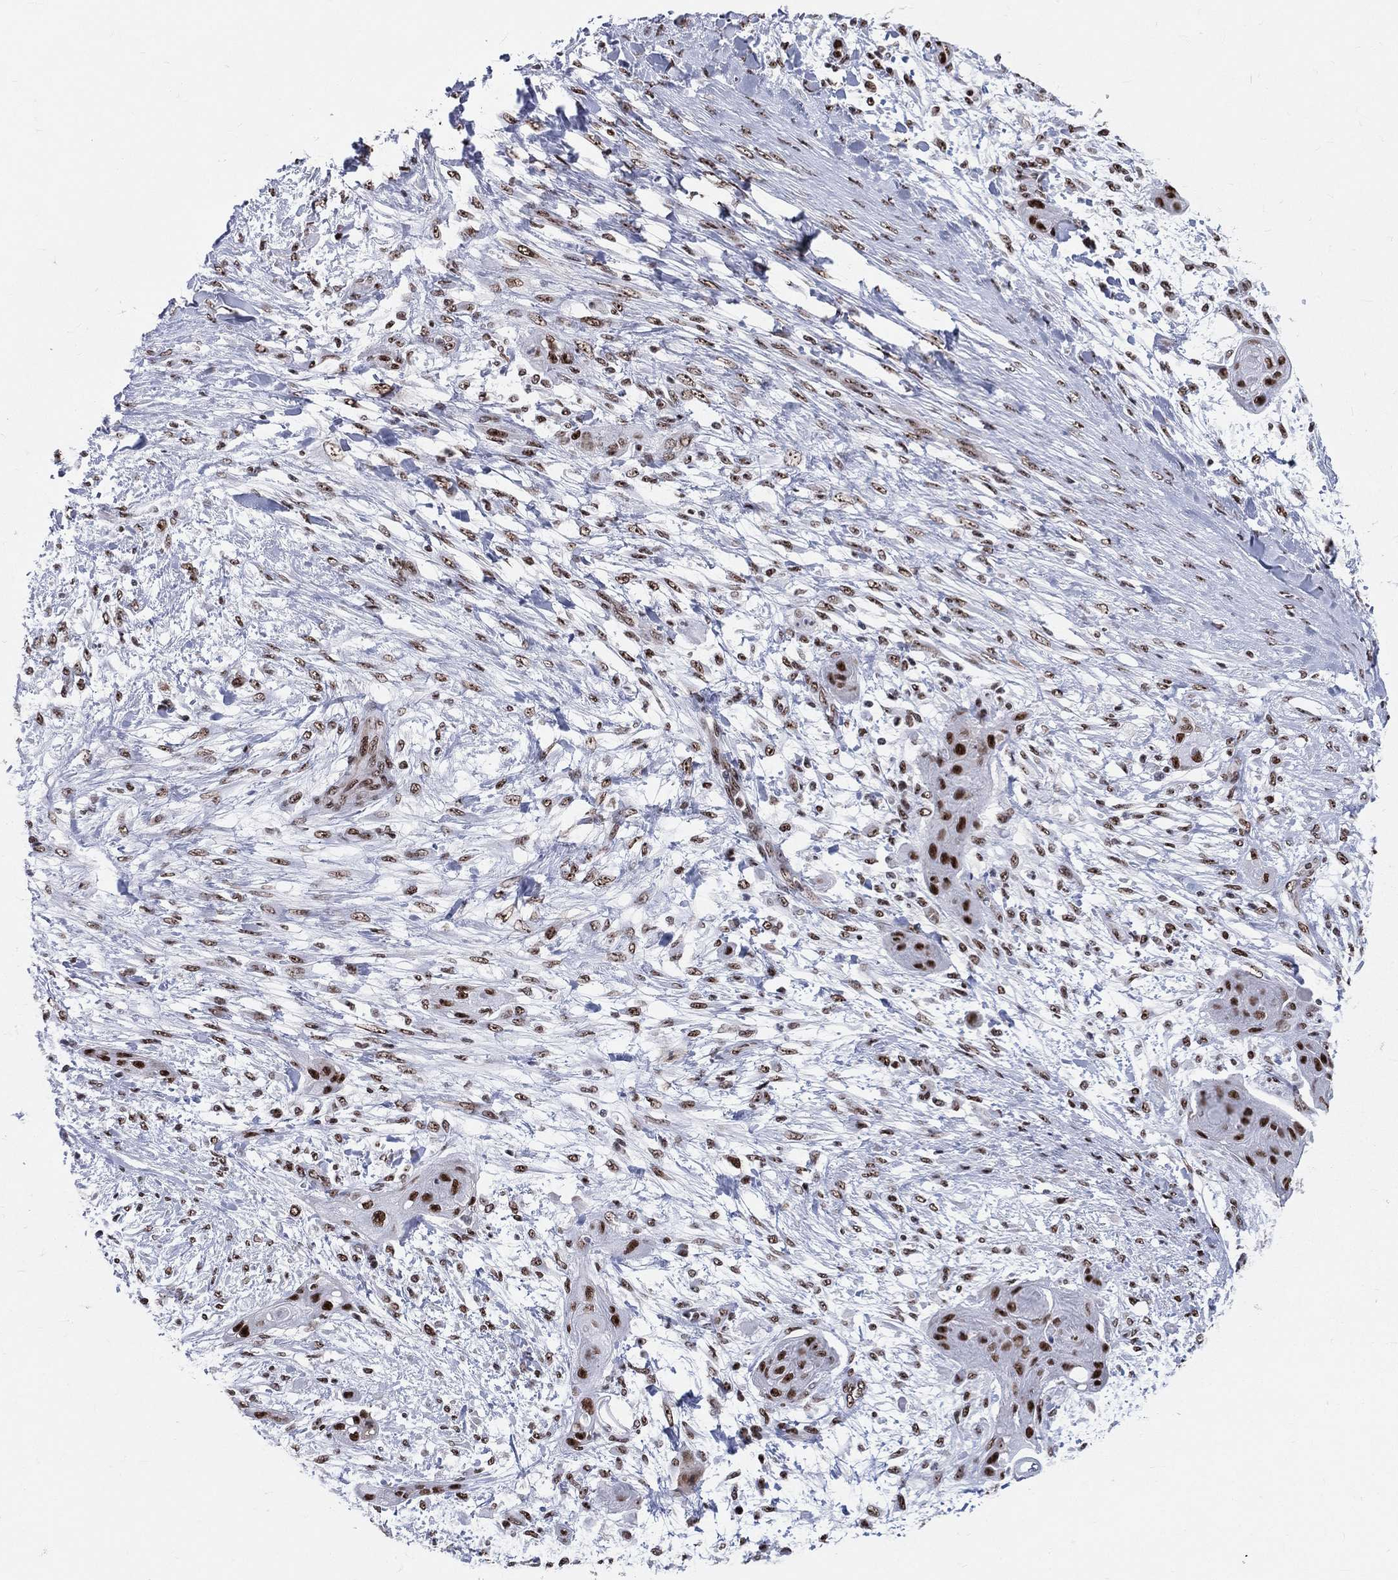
{"staining": {"intensity": "strong", "quantity": ">75%", "location": "nuclear"}, "tissue": "skin cancer", "cell_type": "Tumor cells", "image_type": "cancer", "snomed": [{"axis": "morphology", "description": "Squamous cell carcinoma, NOS"}, {"axis": "topography", "description": "Skin"}], "caption": "There is high levels of strong nuclear staining in tumor cells of skin cancer (squamous cell carcinoma), as demonstrated by immunohistochemical staining (brown color).", "gene": "CDK7", "patient": {"sex": "male", "age": 62}}